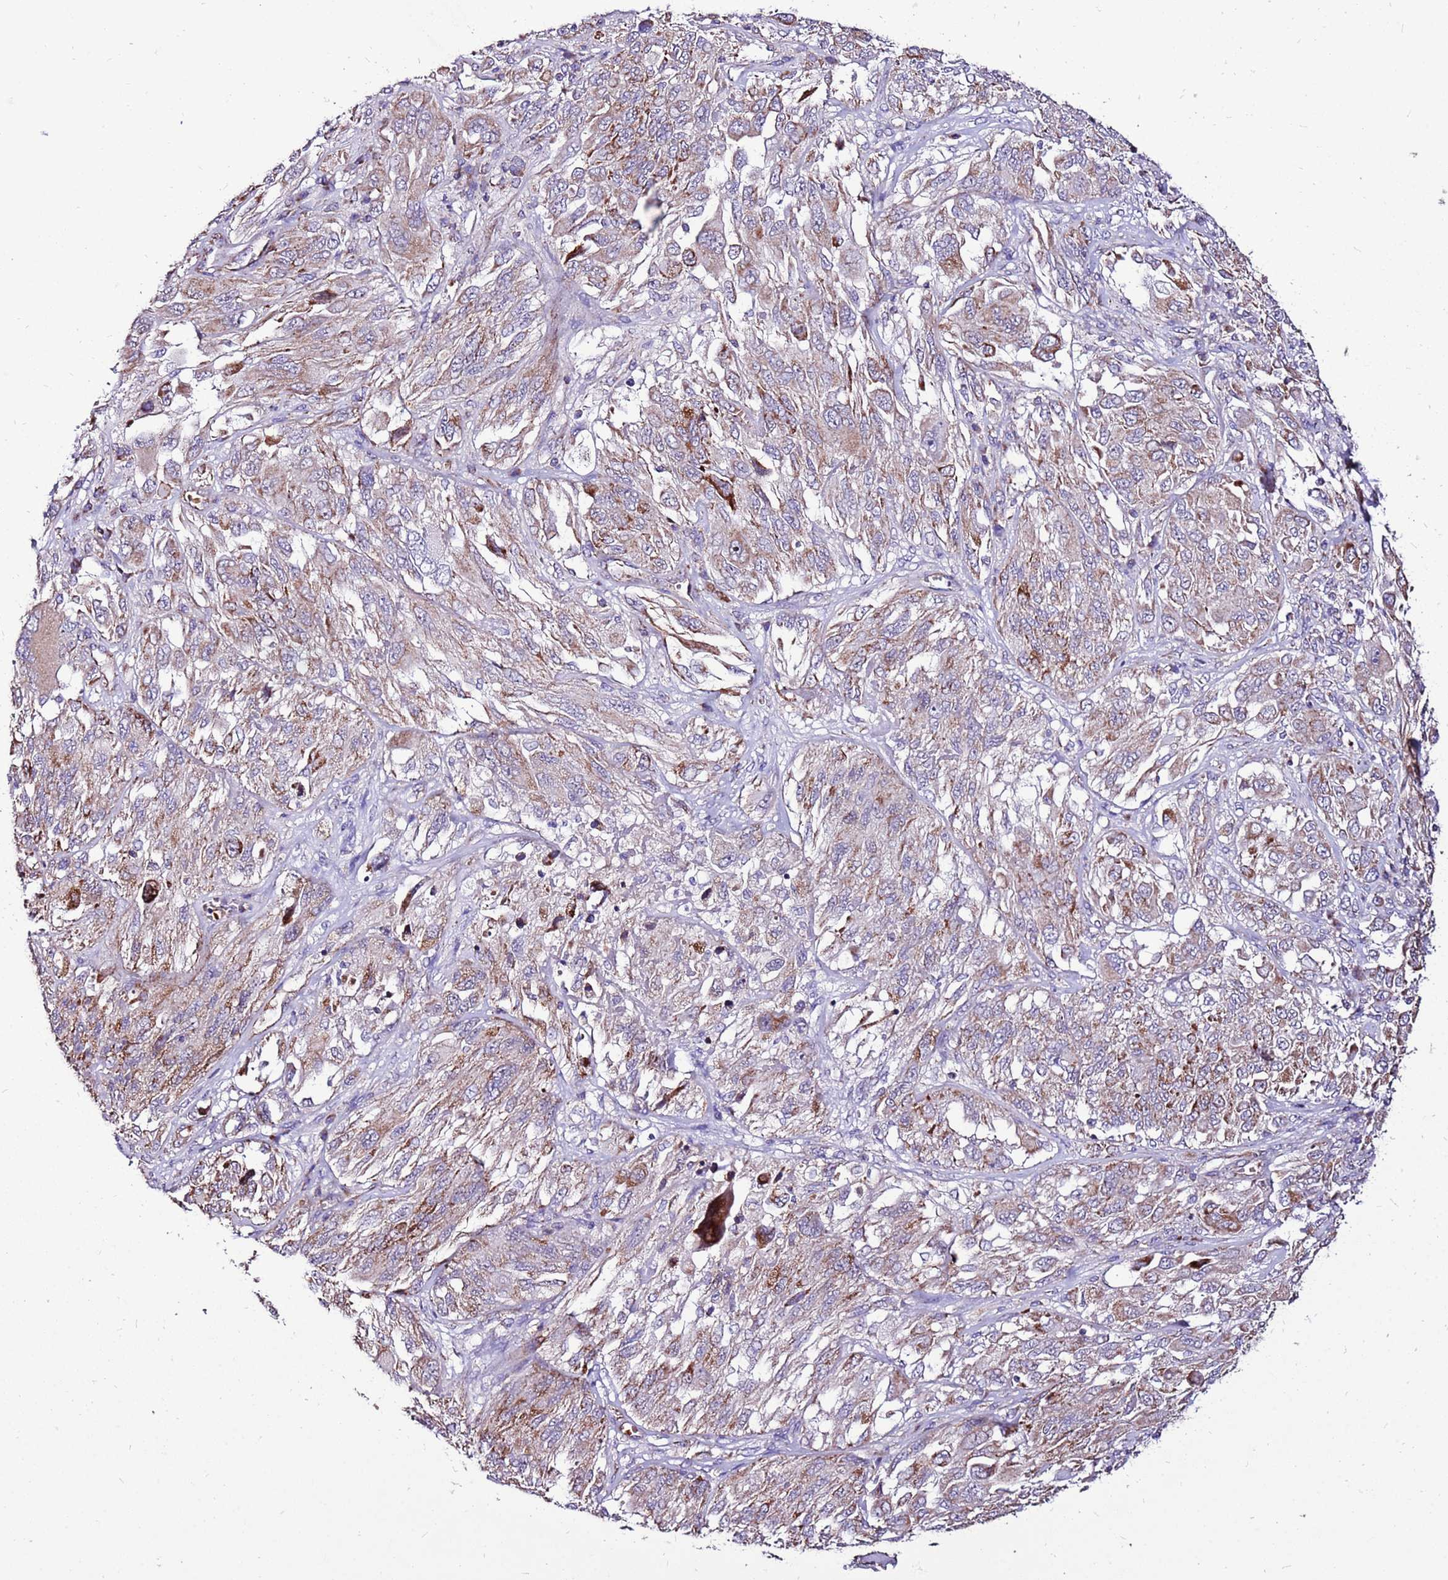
{"staining": {"intensity": "moderate", "quantity": "25%-75%", "location": "cytoplasmic/membranous"}, "tissue": "melanoma", "cell_type": "Tumor cells", "image_type": "cancer", "snomed": [{"axis": "morphology", "description": "Malignant melanoma, NOS"}, {"axis": "topography", "description": "Skin"}], "caption": "Malignant melanoma was stained to show a protein in brown. There is medium levels of moderate cytoplasmic/membranous positivity in about 25%-75% of tumor cells.", "gene": "SPSB3", "patient": {"sex": "female", "age": 91}}